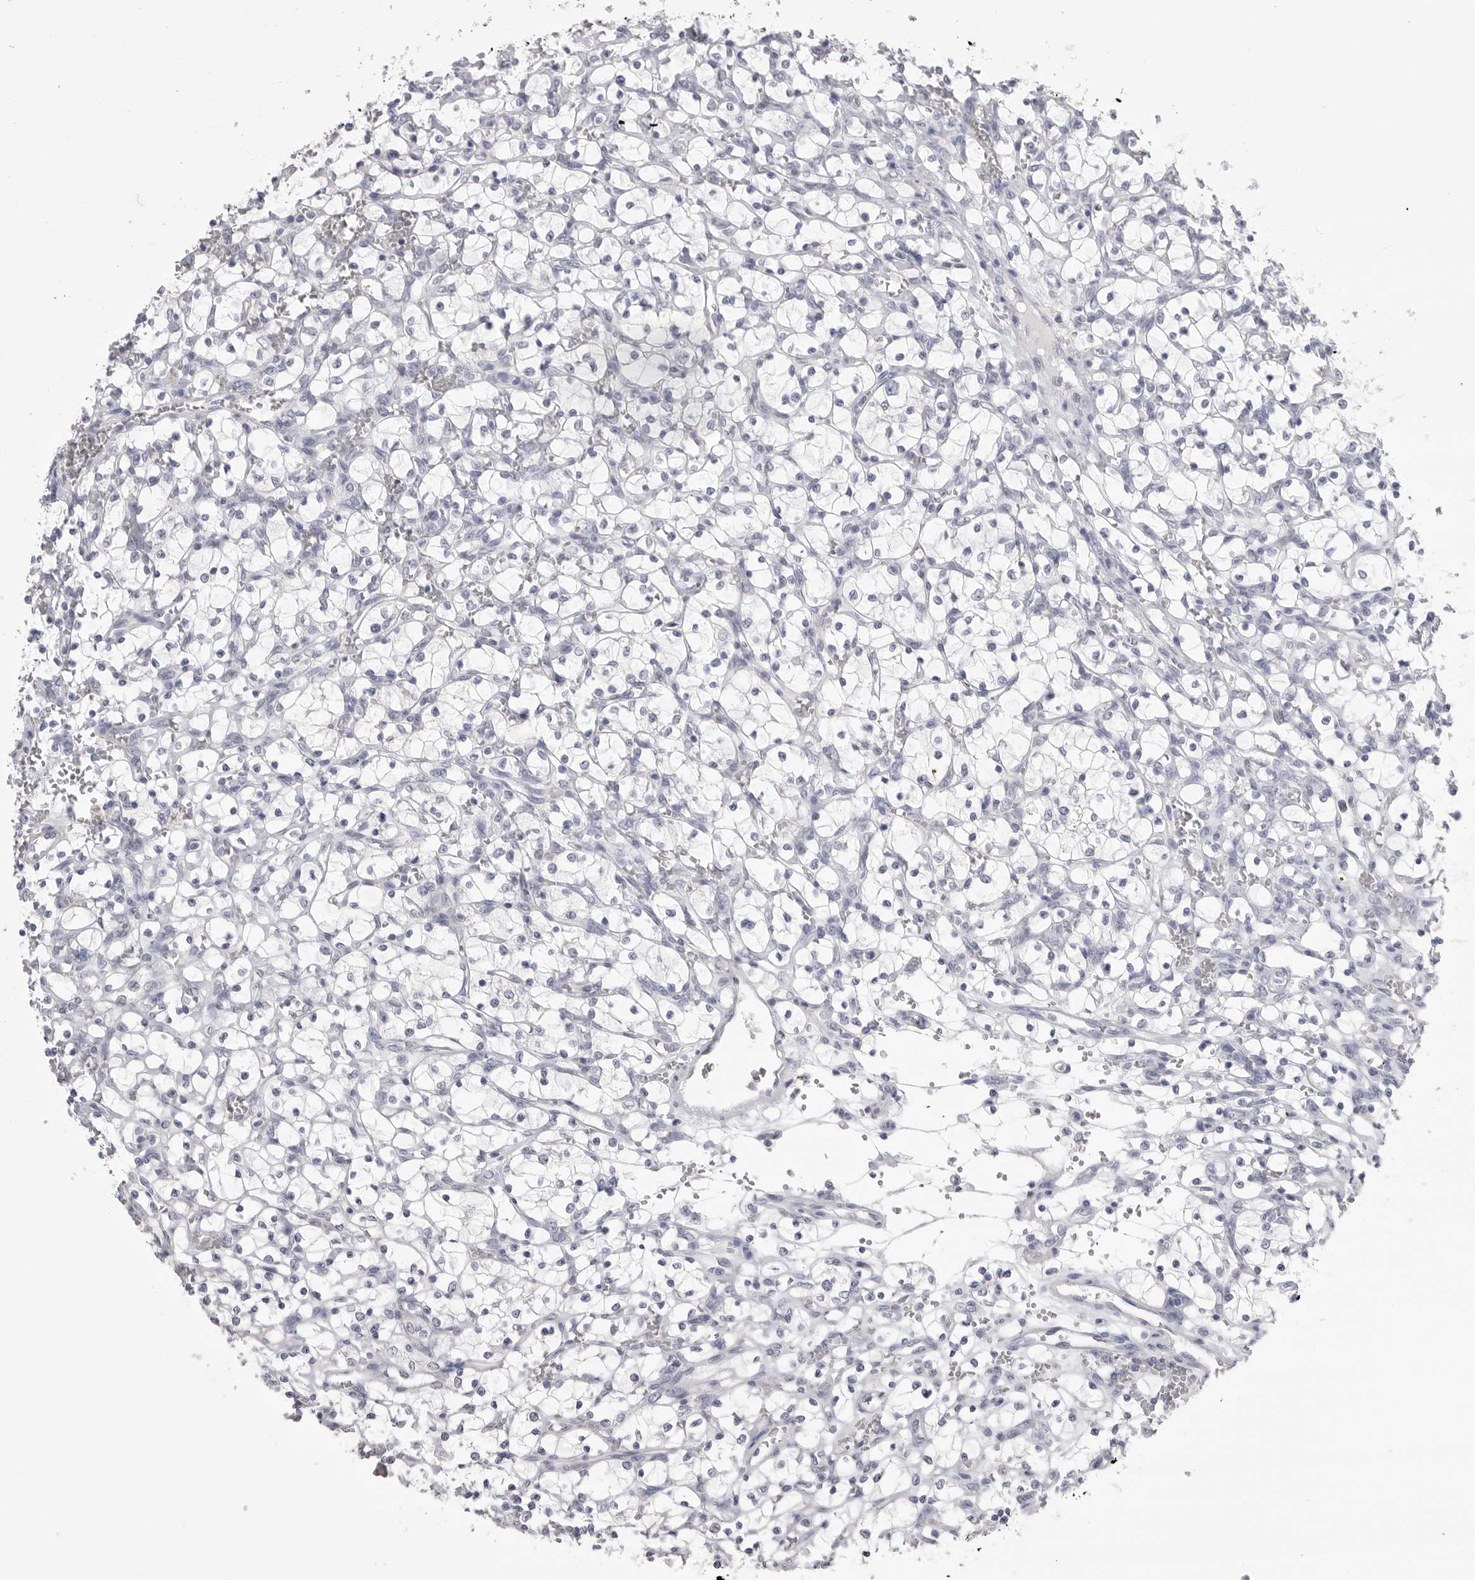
{"staining": {"intensity": "negative", "quantity": "none", "location": "none"}, "tissue": "renal cancer", "cell_type": "Tumor cells", "image_type": "cancer", "snomed": [{"axis": "morphology", "description": "Adenocarcinoma, NOS"}, {"axis": "topography", "description": "Kidney"}], "caption": "There is no significant expression in tumor cells of adenocarcinoma (renal).", "gene": "CPB1", "patient": {"sex": "female", "age": 69}}